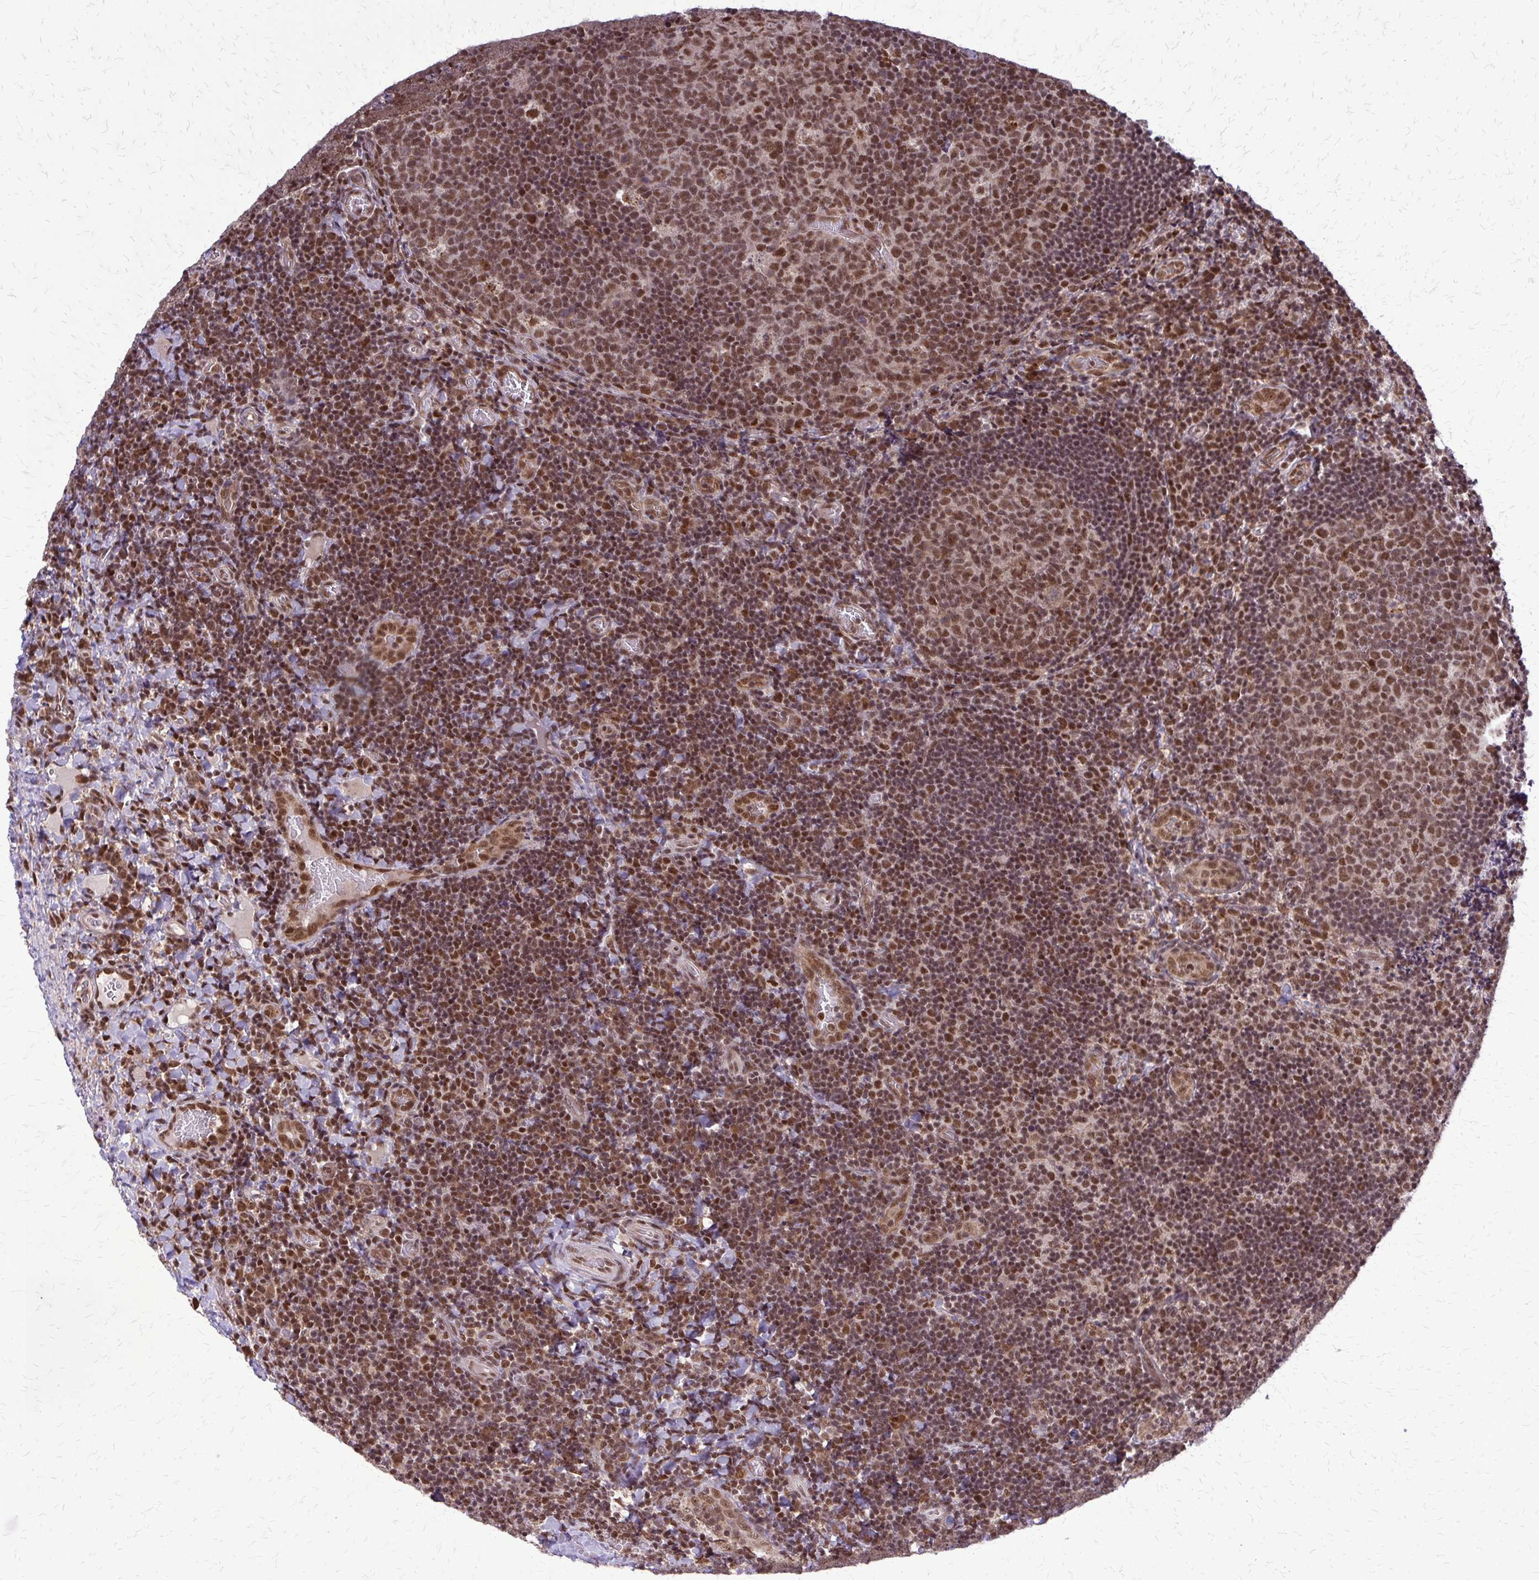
{"staining": {"intensity": "moderate", "quantity": ">75%", "location": "nuclear"}, "tissue": "tonsil", "cell_type": "Germinal center cells", "image_type": "normal", "snomed": [{"axis": "morphology", "description": "Normal tissue, NOS"}, {"axis": "topography", "description": "Tonsil"}], "caption": "Brown immunohistochemical staining in normal tonsil displays moderate nuclear positivity in about >75% of germinal center cells.", "gene": "HDAC3", "patient": {"sex": "male", "age": 17}}